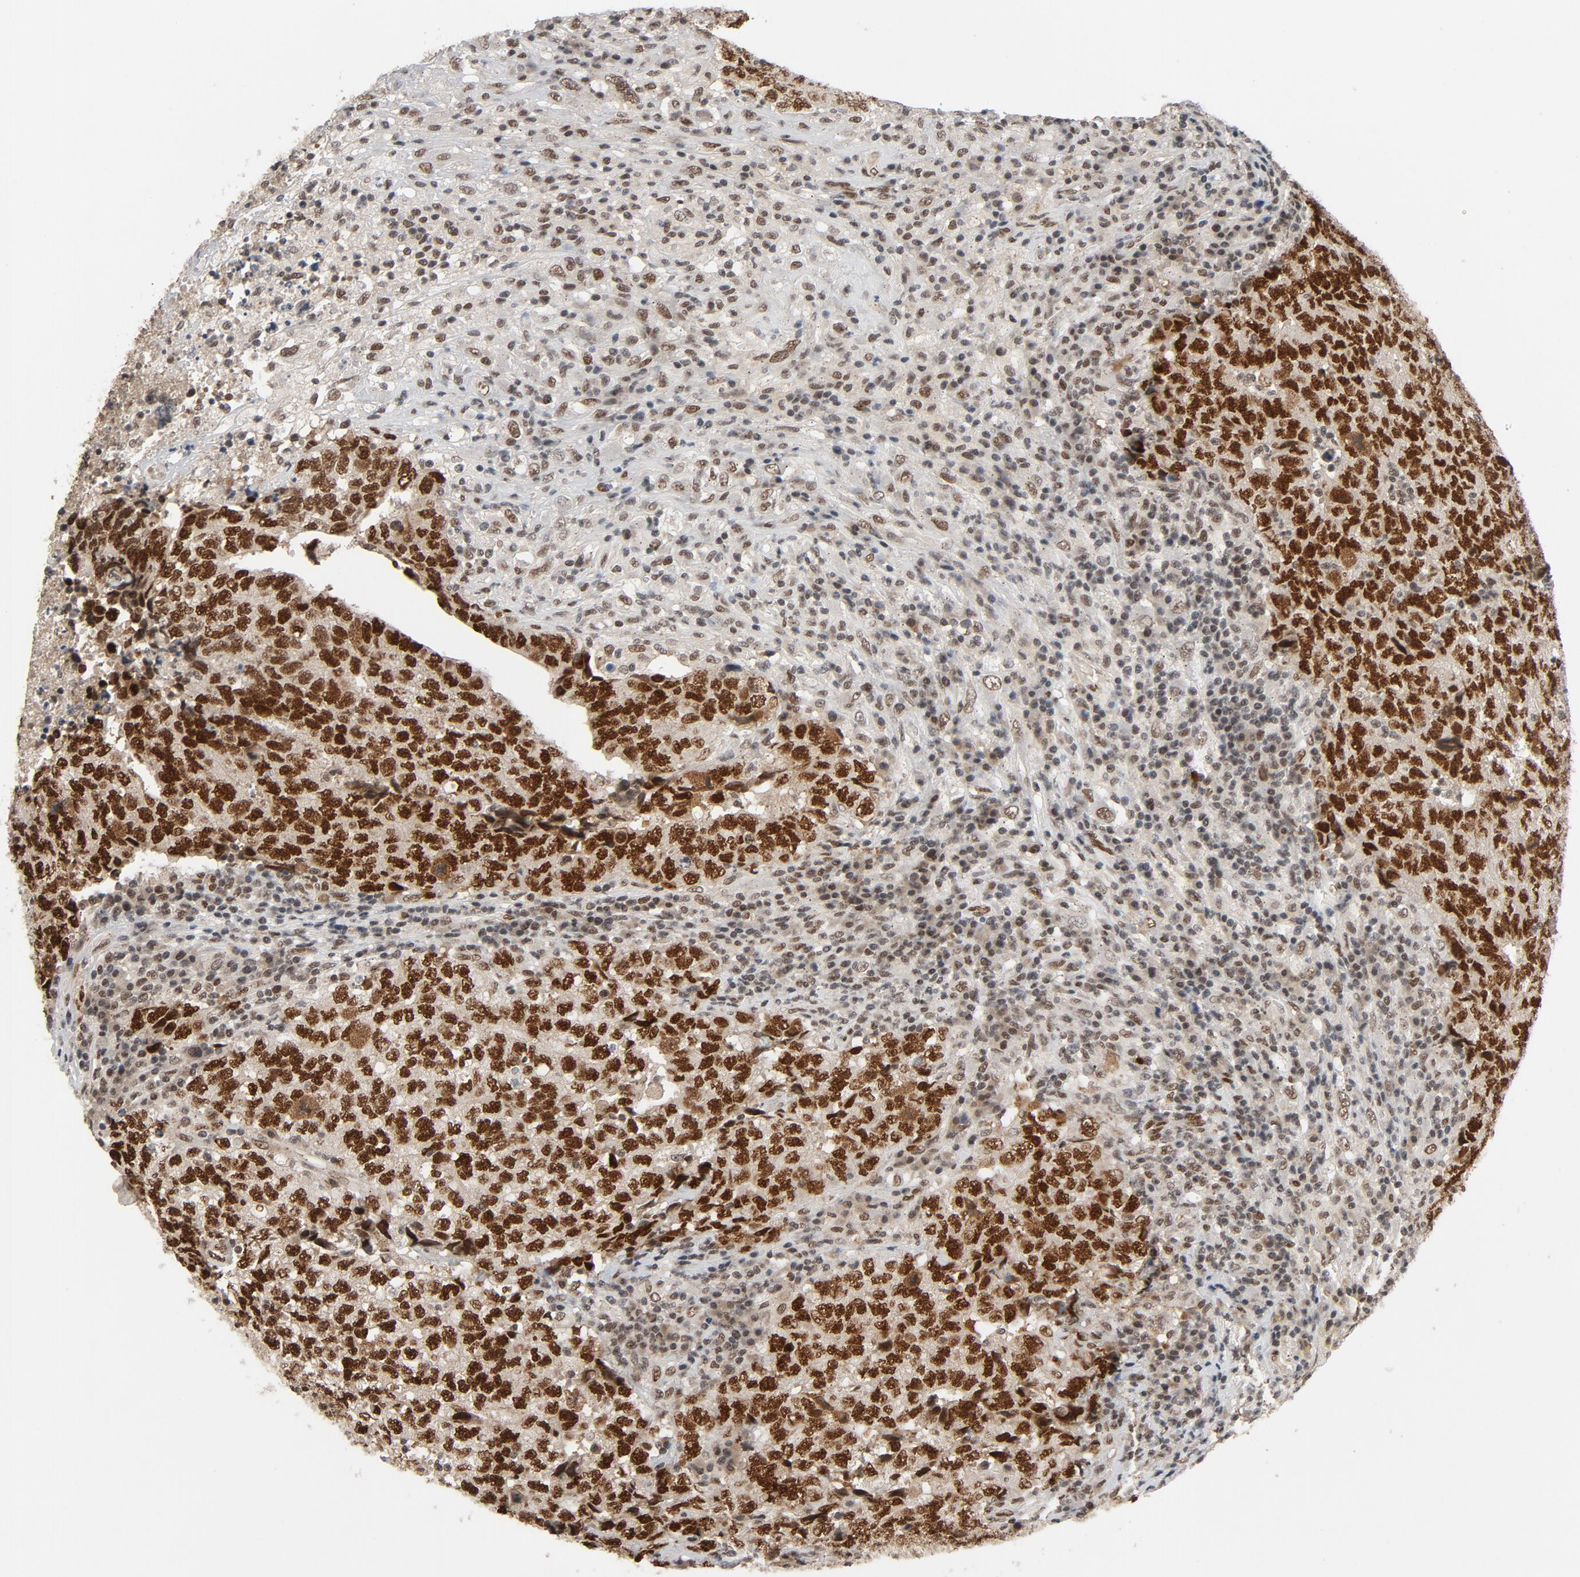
{"staining": {"intensity": "strong", "quantity": ">75%", "location": "nuclear"}, "tissue": "testis cancer", "cell_type": "Tumor cells", "image_type": "cancer", "snomed": [{"axis": "morphology", "description": "Necrosis, NOS"}, {"axis": "morphology", "description": "Carcinoma, Embryonal, NOS"}, {"axis": "topography", "description": "Testis"}], "caption": "DAB immunohistochemical staining of embryonal carcinoma (testis) shows strong nuclear protein expression in approximately >75% of tumor cells.", "gene": "SMARCD1", "patient": {"sex": "male", "age": 19}}